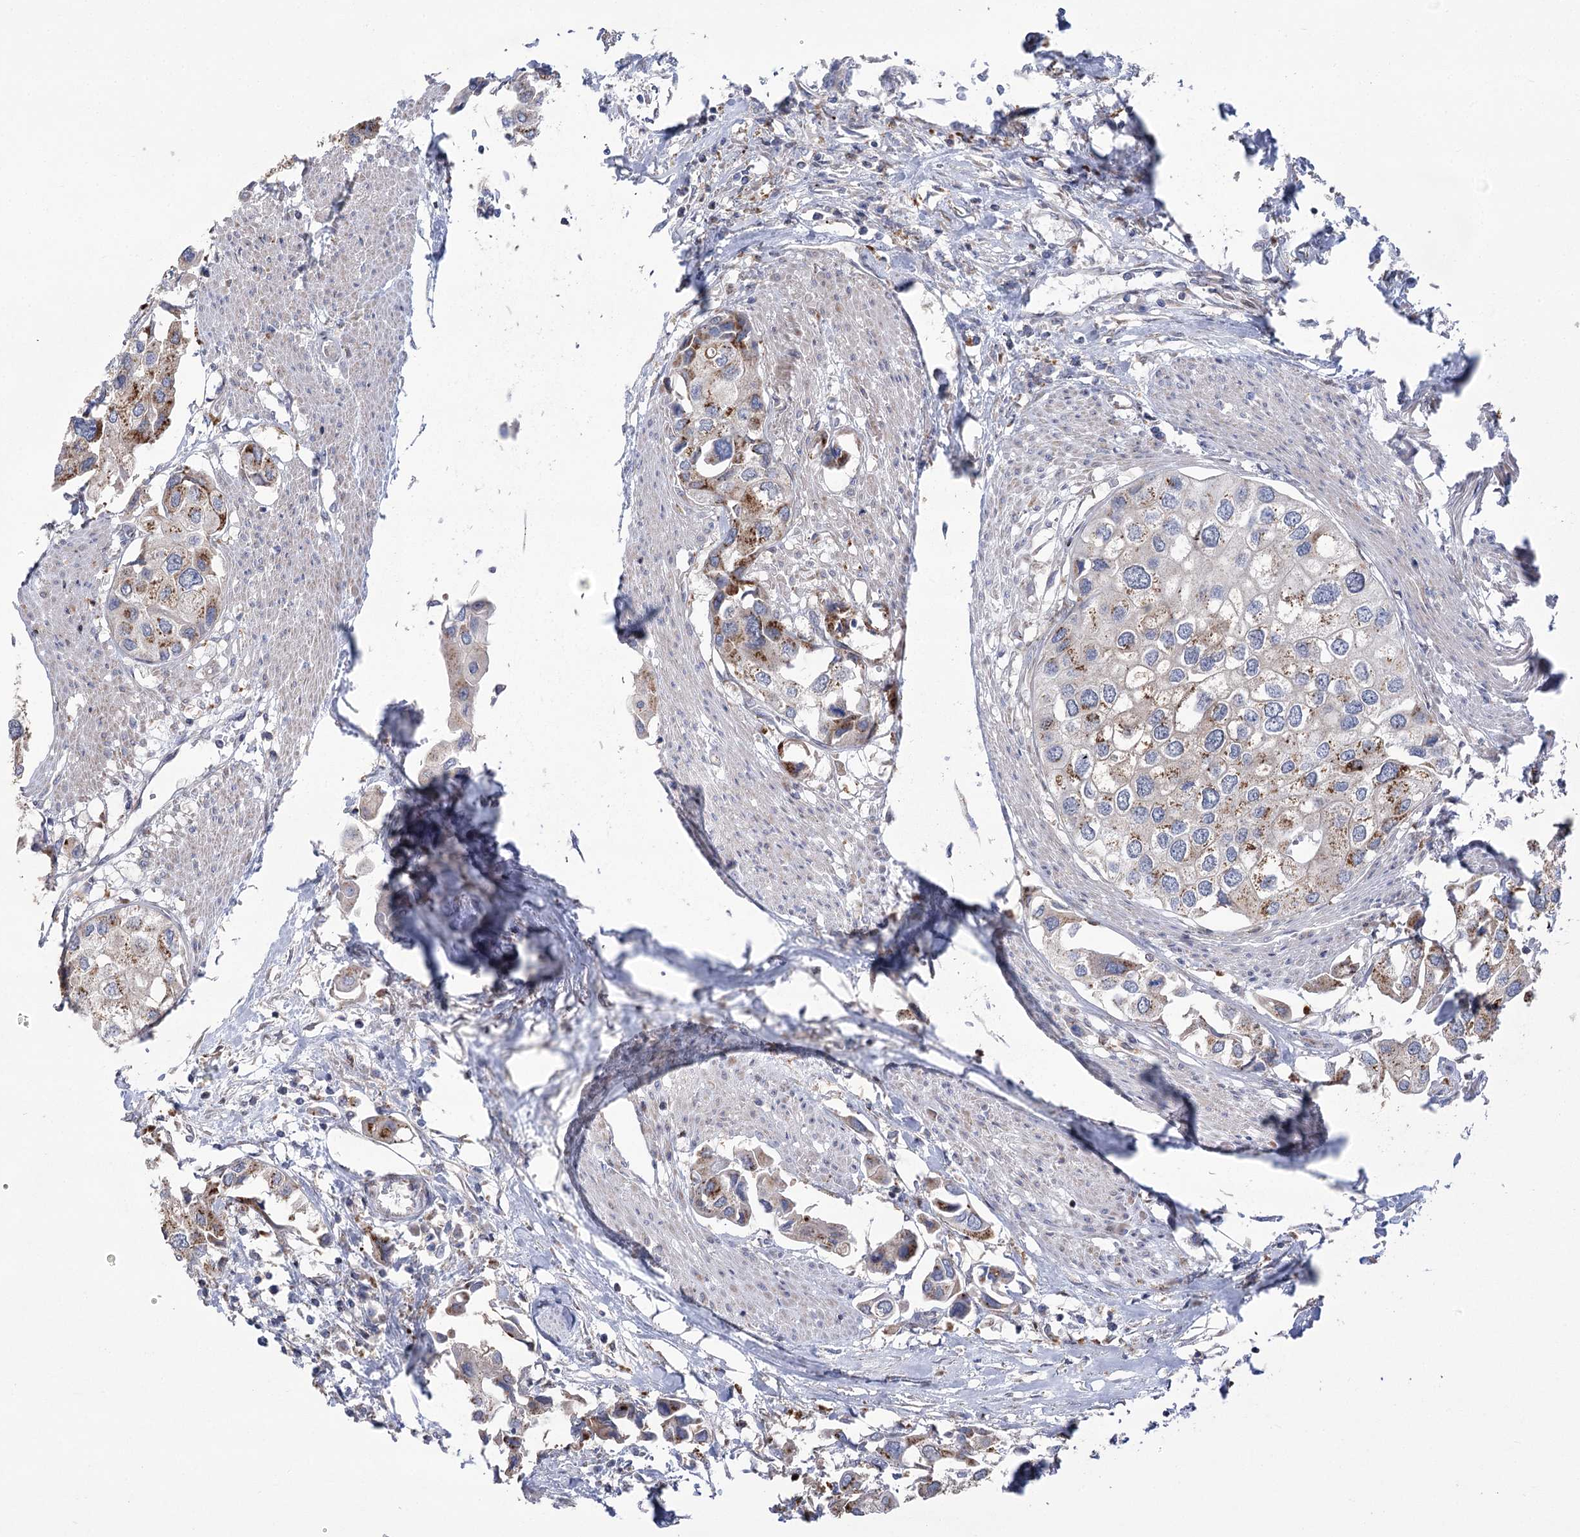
{"staining": {"intensity": "moderate", "quantity": "<25%", "location": "cytoplasmic/membranous"}, "tissue": "urothelial cancer", "cell_type": "Tumor cells", "image_type": "cancer", "snomed": [{"axis": "morphology", "description": "Urothelial carcinoma, High grade"}, {"axis": "topography", "description": "Urinary bladder"}], "caption": "A brown stain highlights moderate cytoplasmic/membranous positivity of a protein in human urothelial cancer tumor cells.", "gene": "NME7", "patient": {"sex": "male", "age": 64}}